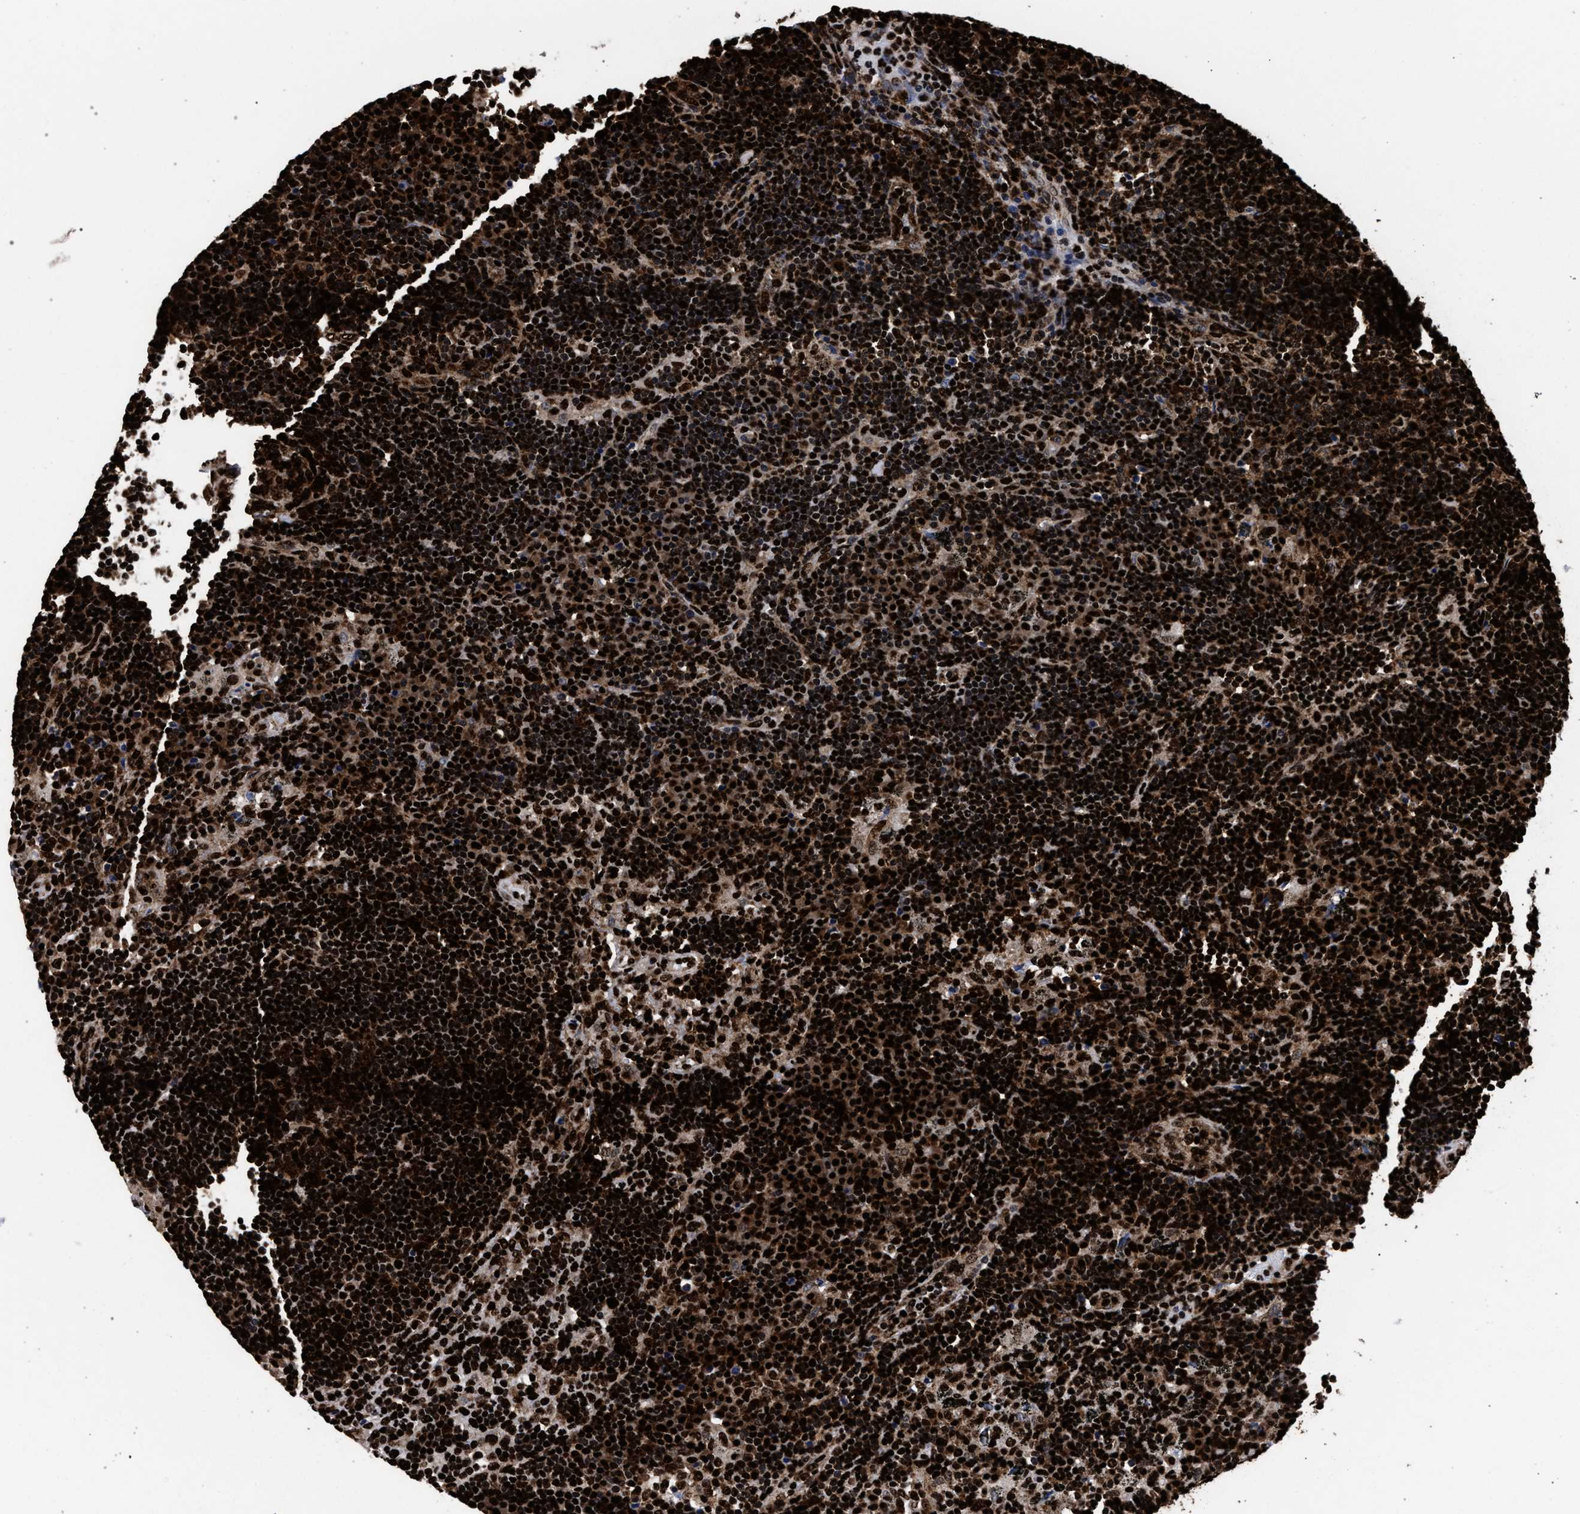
{"staining": {"intensity": "strong", "quantity": ">75%", "location": "nuclear"}, "tissue": "lymph node", "cell_type": "Germinal center cells", "image_type": "normal", "snomed": [{"axis": "morphology", "description": "Normal tissue, NOS"}, {"axis": "morphology", "description": "Squamous cell carcinoma, metastatic, NOS"}, {"axis": "topography", "description": "Lymph node"}], "caption": "Immunohistochemistry (IHC) micrograph of unremarkable lymph node stained for a protein (brown), which reveals high levels of strong nuclear expression in approximately >75% of germinal center cells.", "gene": "HNRNPA1", "patient": {"sex": "female", "age": 53}}